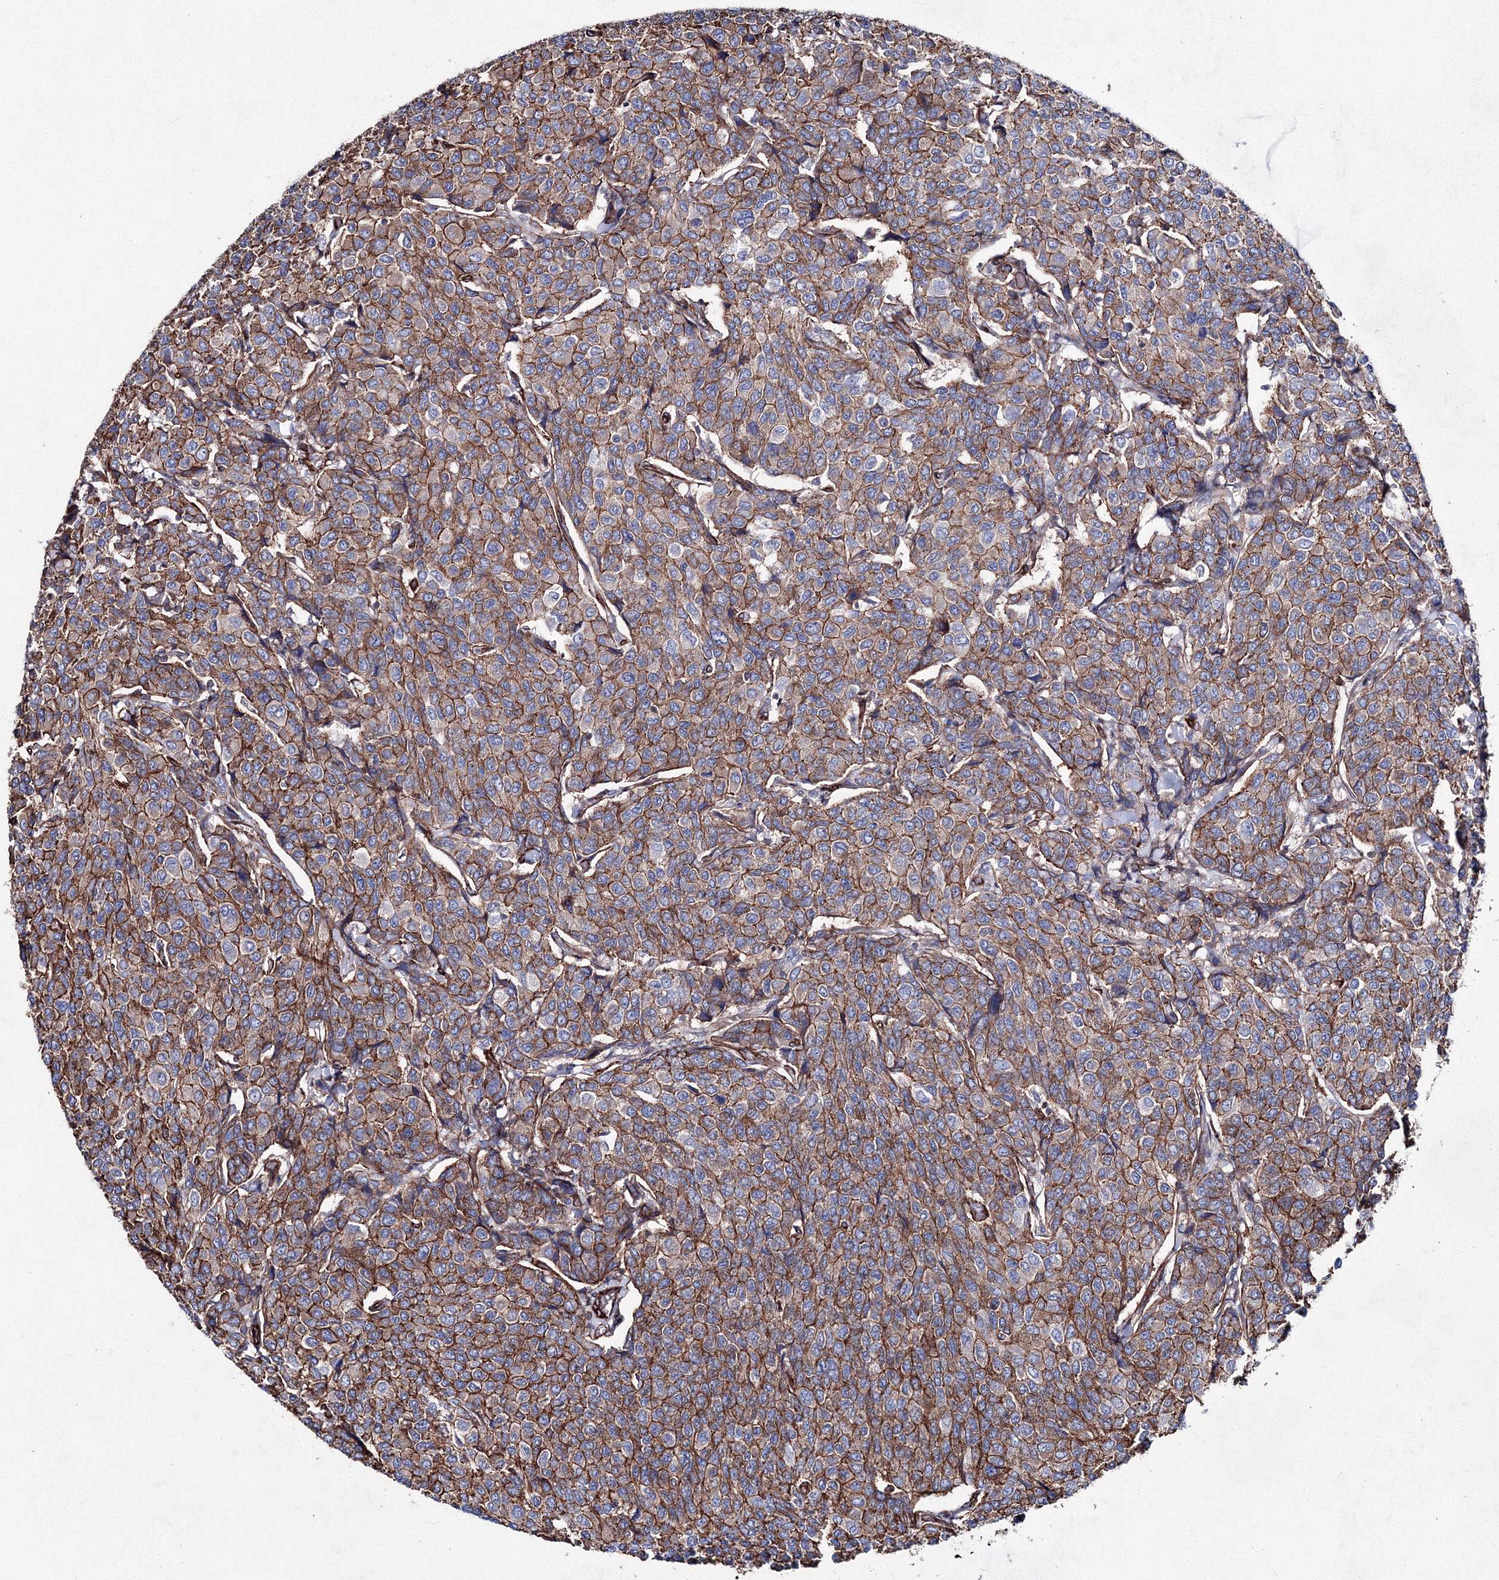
{"staining": {"intensity": "moderate", "quantity": ">75%", "location": "cytoplasmic/membranous"}, "tissue": "breast cancer", "cell_type": "Tumor cells", "image_type": "cancer", "snomed": [{"axis": "morphology", "description": "Duct carcinoma"}, {"axis": "topography", "description": "Breast"}], "caption": "A brown stain highlights moderate cytoplasmic/membranous positivity of a protein in human breast cancer (infiltrating ductal carcinoma) tumor cells. (IHC, brightfield microscopy, high magnification).", "gene": "ANKRD37", "patient": {"sex": "female", "age": 55}}